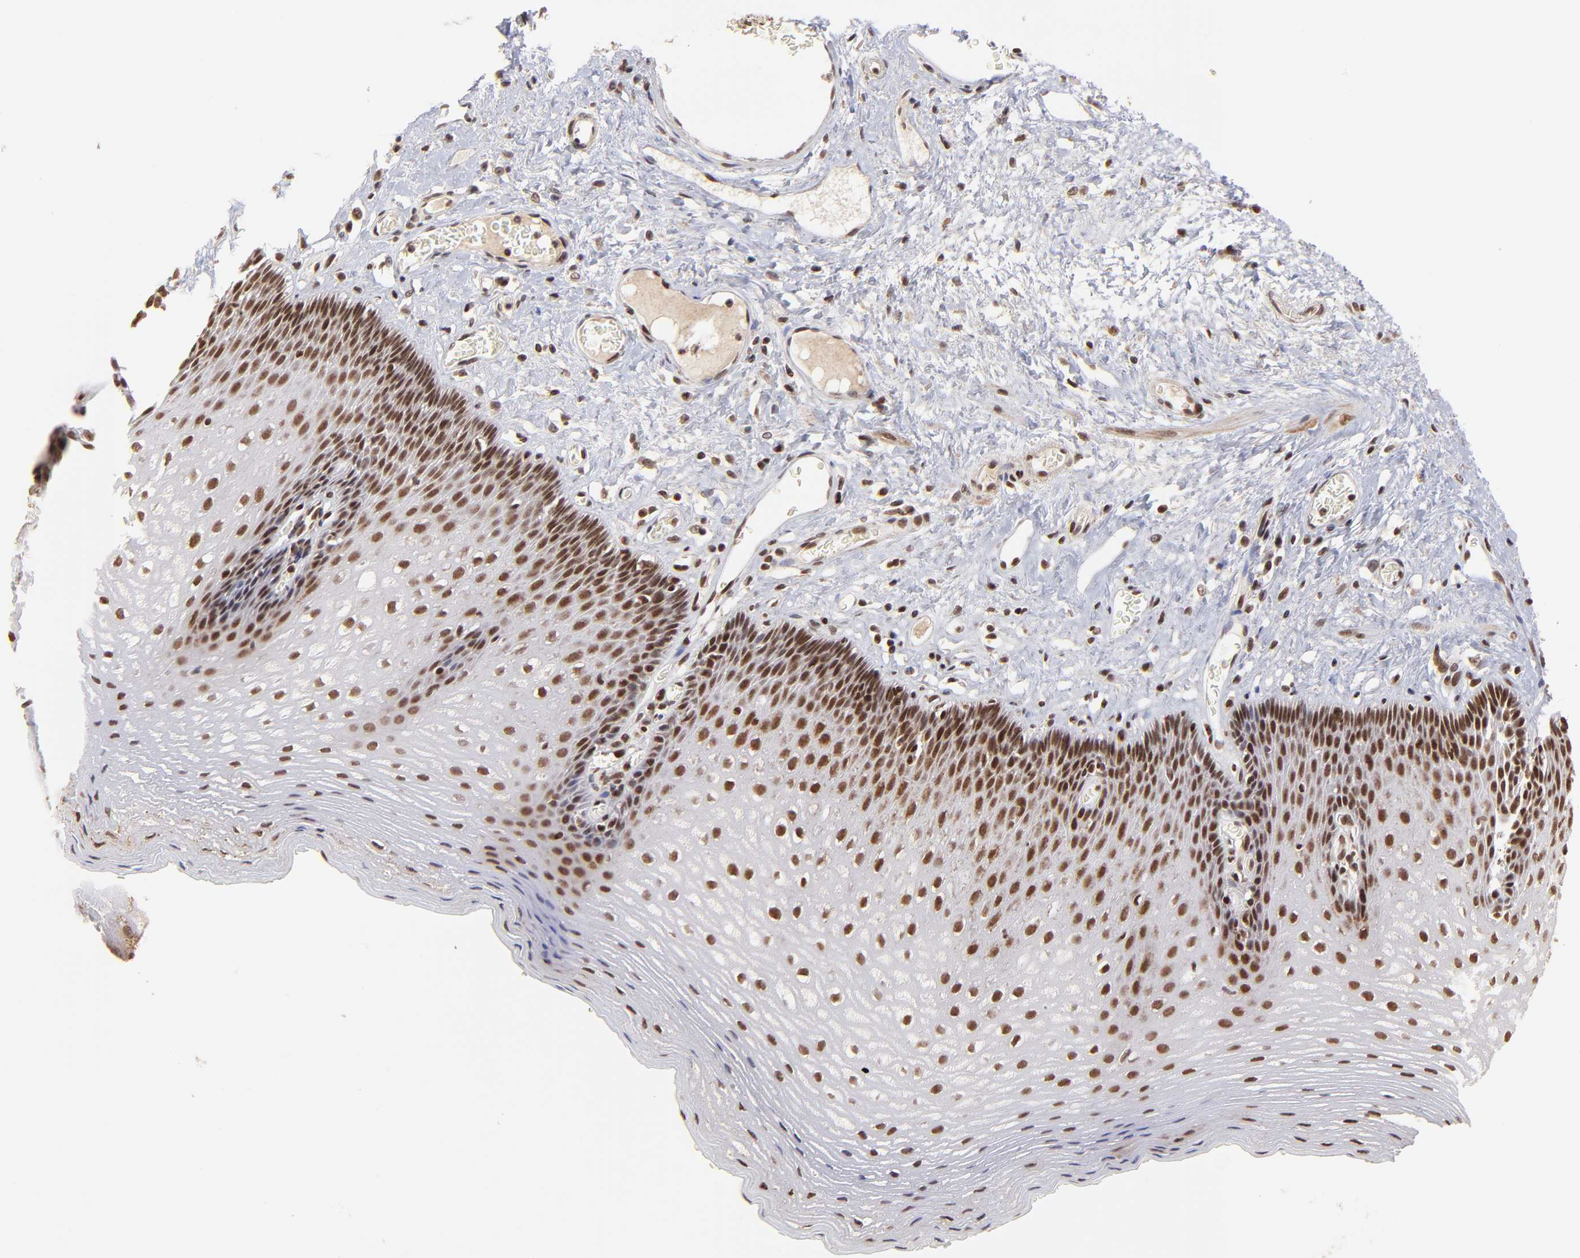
{"staining": {"intensity": "strong", "quantity": ">75%", "location": "nuclear"}, "tissue": "esophagus", "cell_type": "Squamous epithelial cells", "image_type": "normal", "snomed": [{"axis": "morphology", "description": "Normal tissue, NOS"}, {"axis": "topography", "description": "Esophagus"}], "caption": "About >75% of squamous epithelial cells in unremarkable esophagus display strong nuclear protein staining as visualized by brown immunohistochemical staining.", "gene": "MED15", "patient": {"sex": "female", "age": 70}}